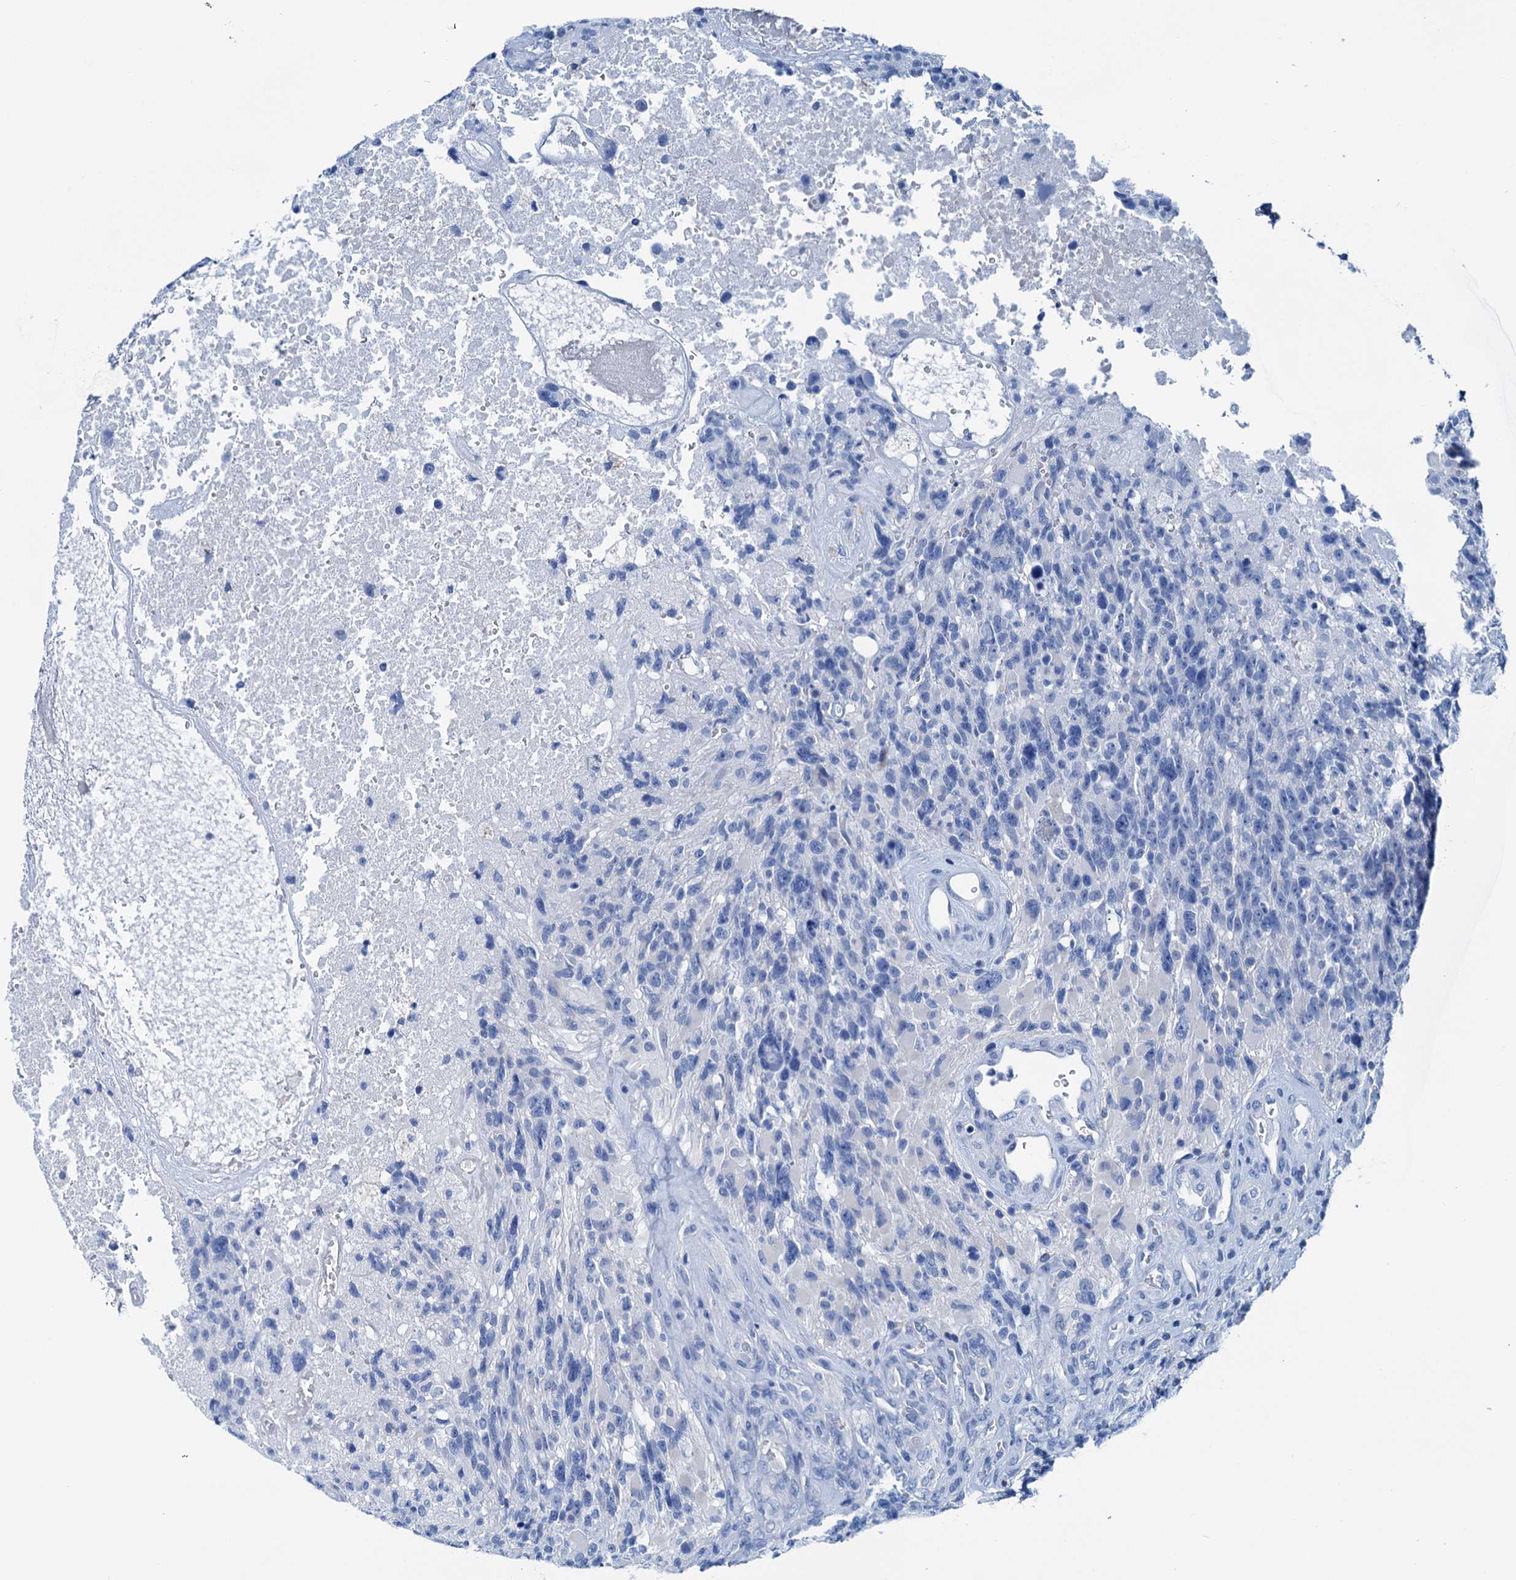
{"staining": {"intensity": "negative", "quantity": "none", "location": "none"}, "tissue": "glioma", "cell_type": "Tumor cells", "image_type": "cancer", "snomed": [{"axis": "morphology", "description": "Glioma, malignant, High grade"}, {"axis": "topography", "description": "Brain"}], "caption": "This is an immunohistochemistry image of human glioma. There is no expression in tumor cells.", "gene": "KNDC1", "patient": {"sex": "male", "age": 76}}